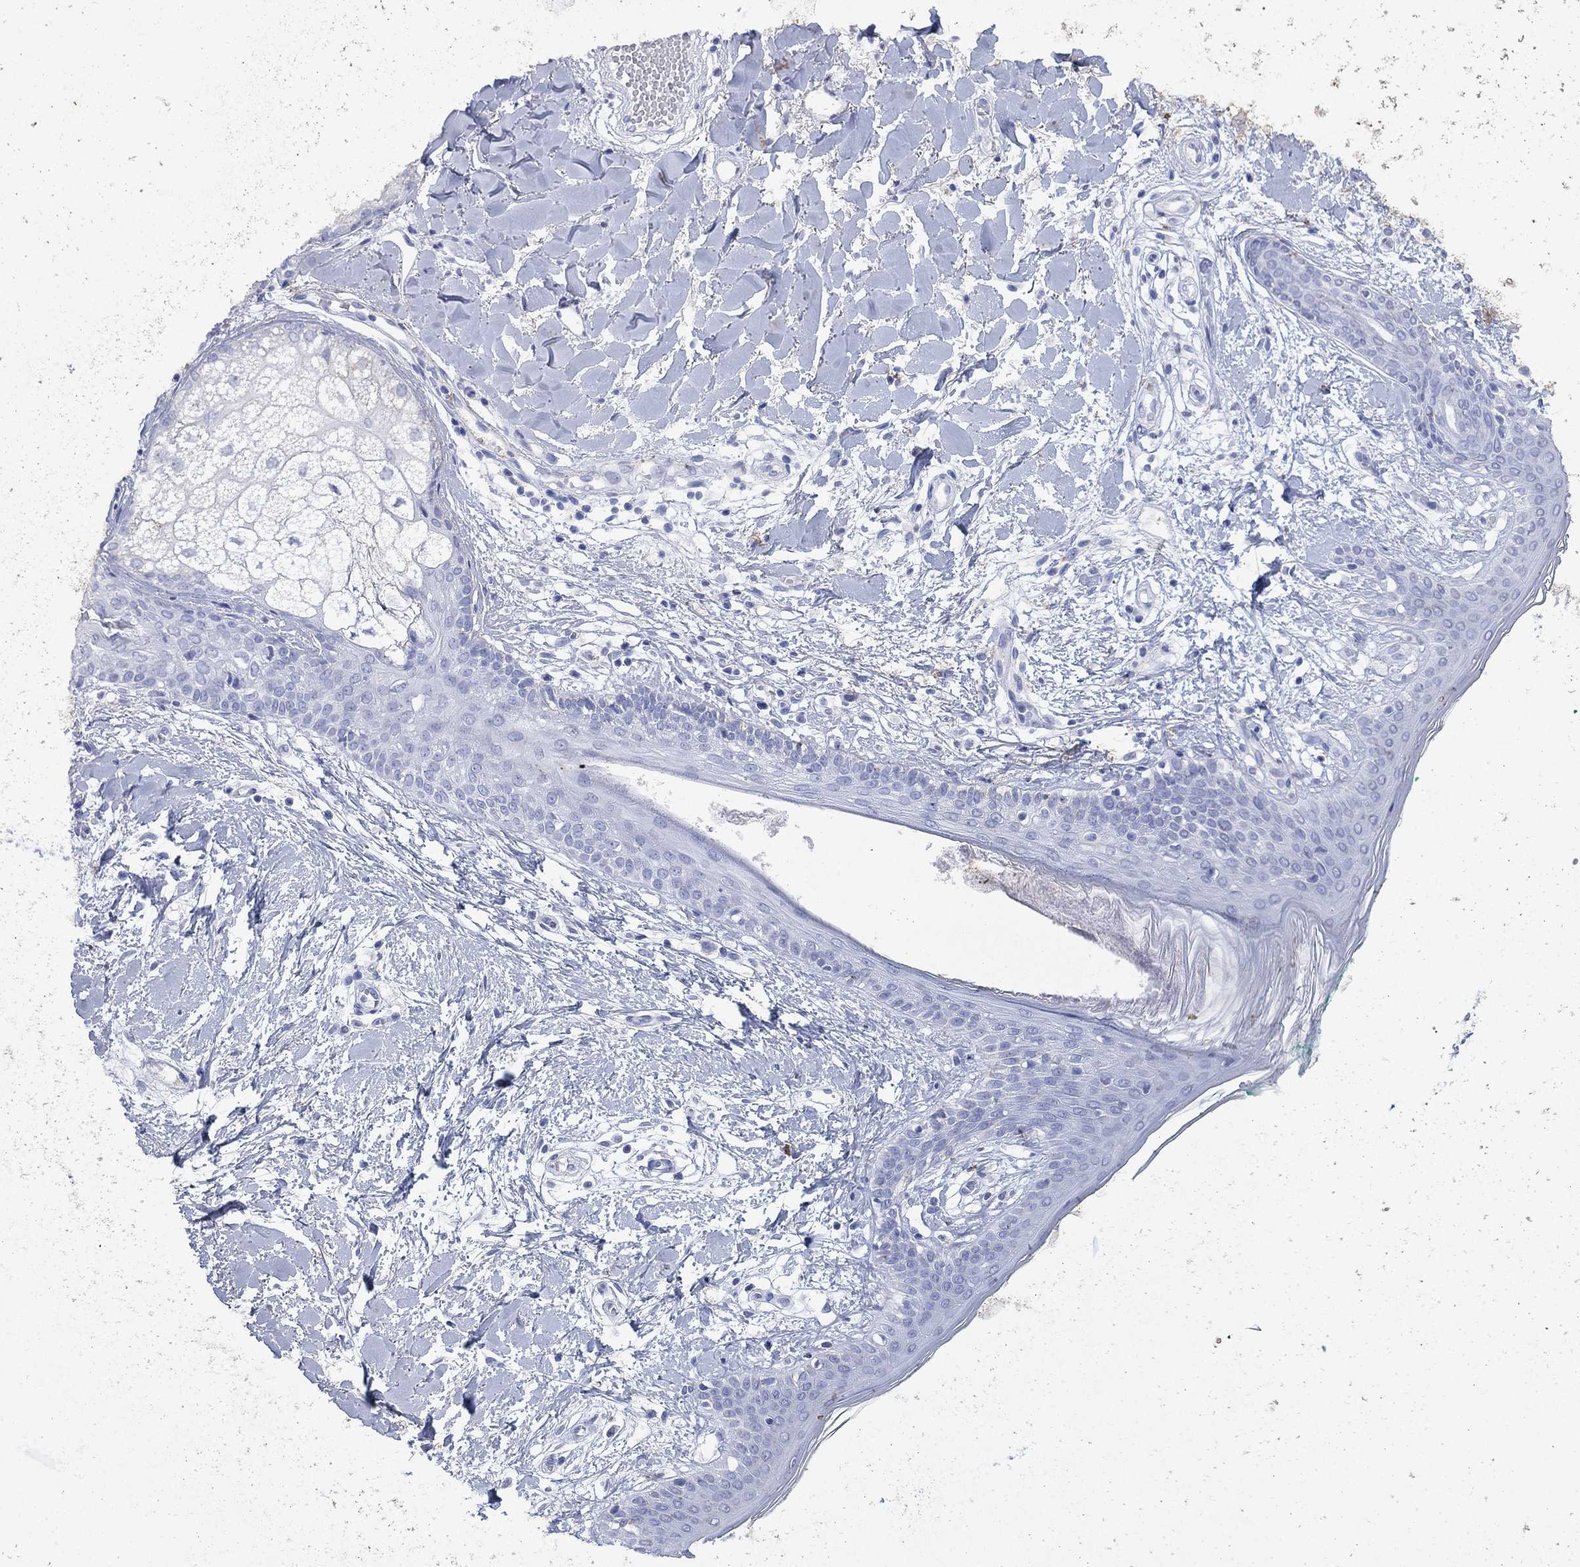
{"staining": {"intensity": "negative", "quantity": "none", "location": "none"}, "tissue": "skin", "cell_type": "Fibroblasts", "image_type": "normal", "snomed": [{"axis": "morphology", "description": "Normal tissue, NOS"}, {"axis": "morphology", "description": "Malignant melanoma, NOS"}, {"axis": "topography", "description": "Skin"}], "caption": "The immunohistochemistry (IHC) photomicrograph has no significant expression in fibroblasts of skin.", "gene": "KRT35", "patient": {"sex": "female", "age": 34}}